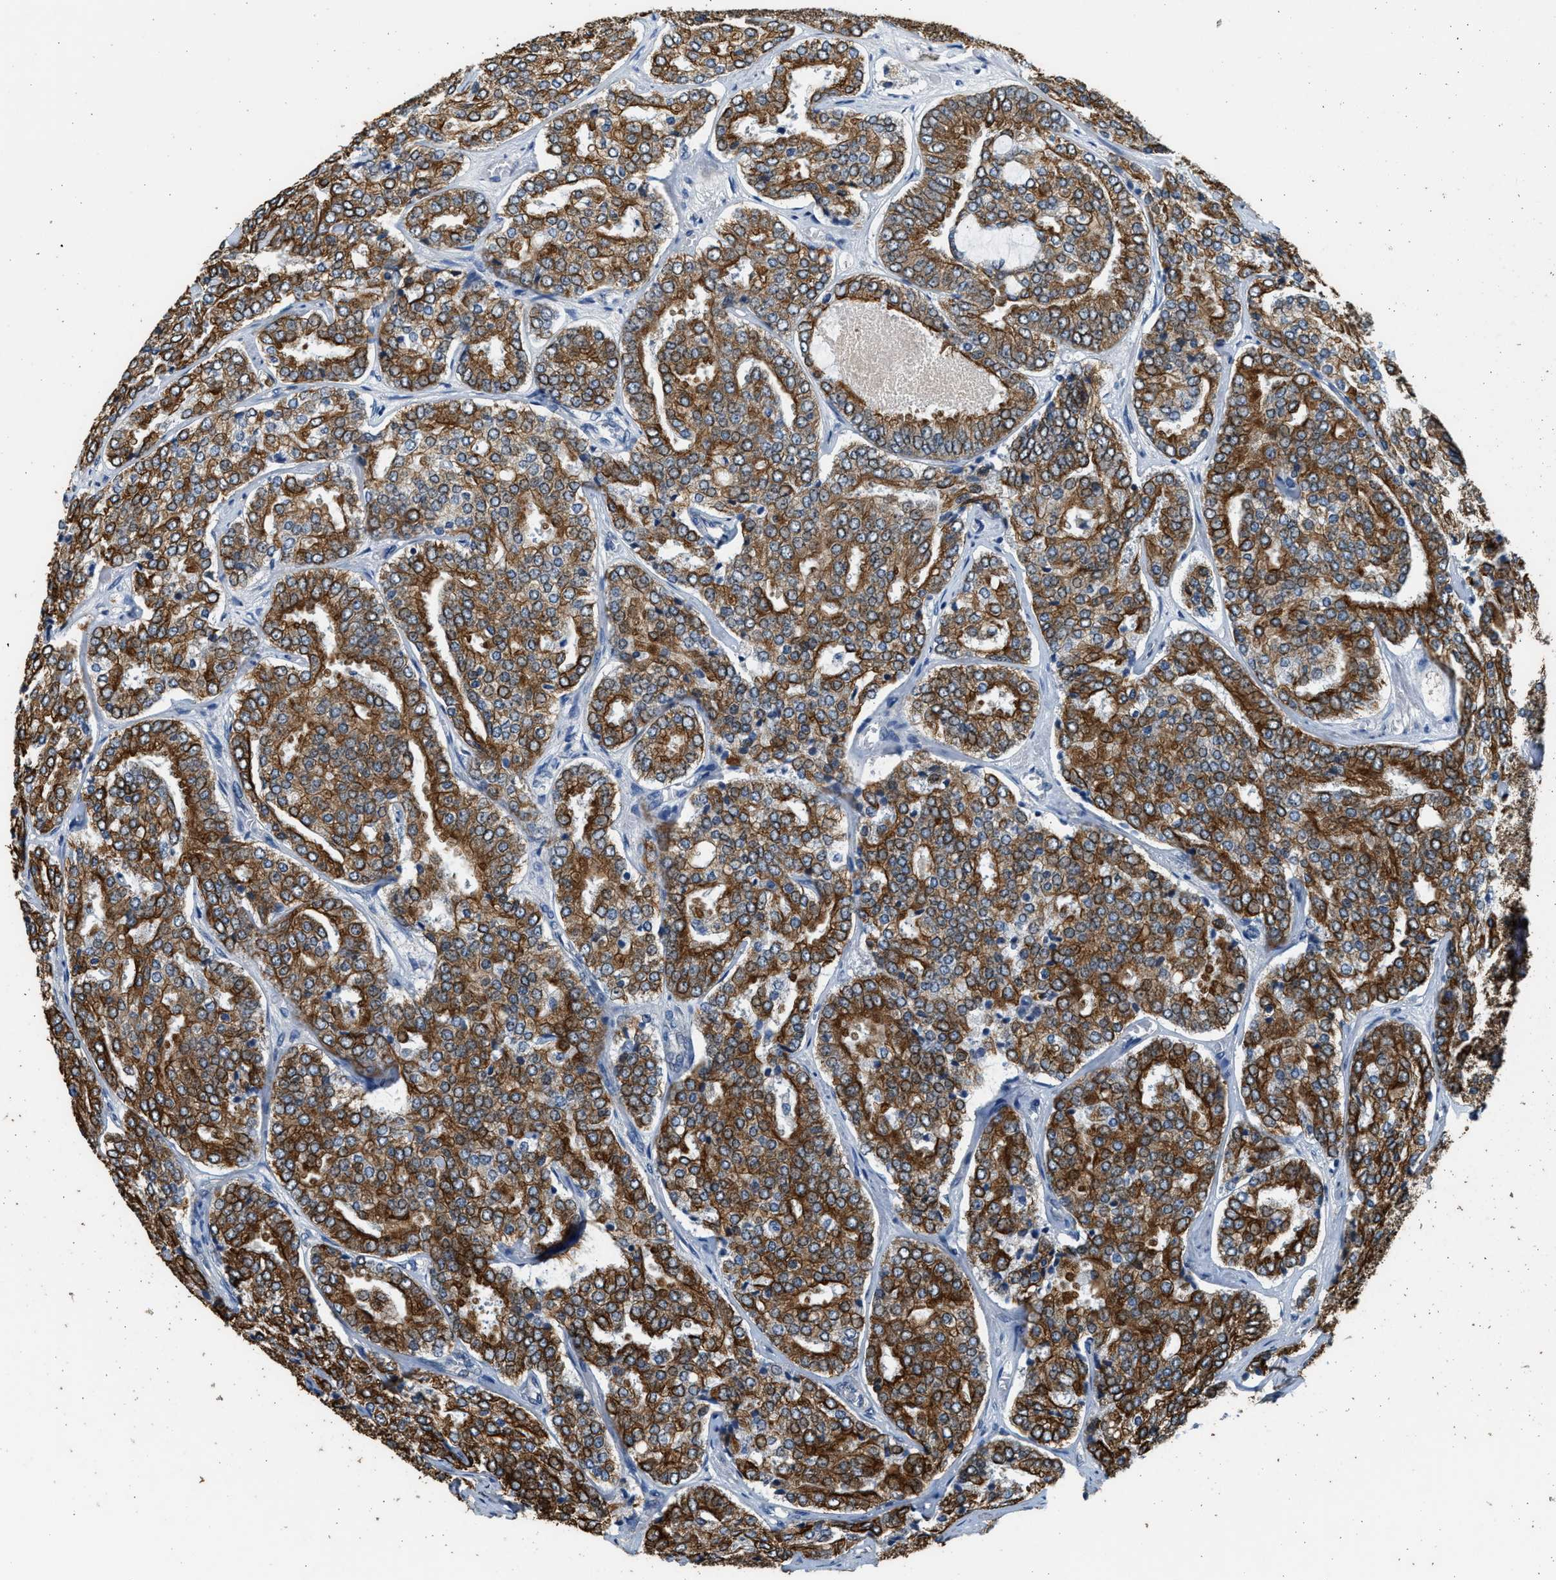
{"staining": {"intensity": "strong", "quantity": ">75%", "location": "cytoplasmic/membranous"}, "tissue": "prostate cancer", "cell_type": "Tumor cells", "image_type": "cancer", "snomed": [{"axis": "morphology", "description": "Adenocarcinoma, High grade"}, {"axis": "topography", "description": "Prostate"}], "caption": "A photomicrograph of human prostate cancer (adenocarcinoma (high-grade)) stained for a protein displays strong cytoplasmic/membranous brown staining in tumor cells.", "gene": "PCLO", "patient": {"sex": "male", "age": 65}}